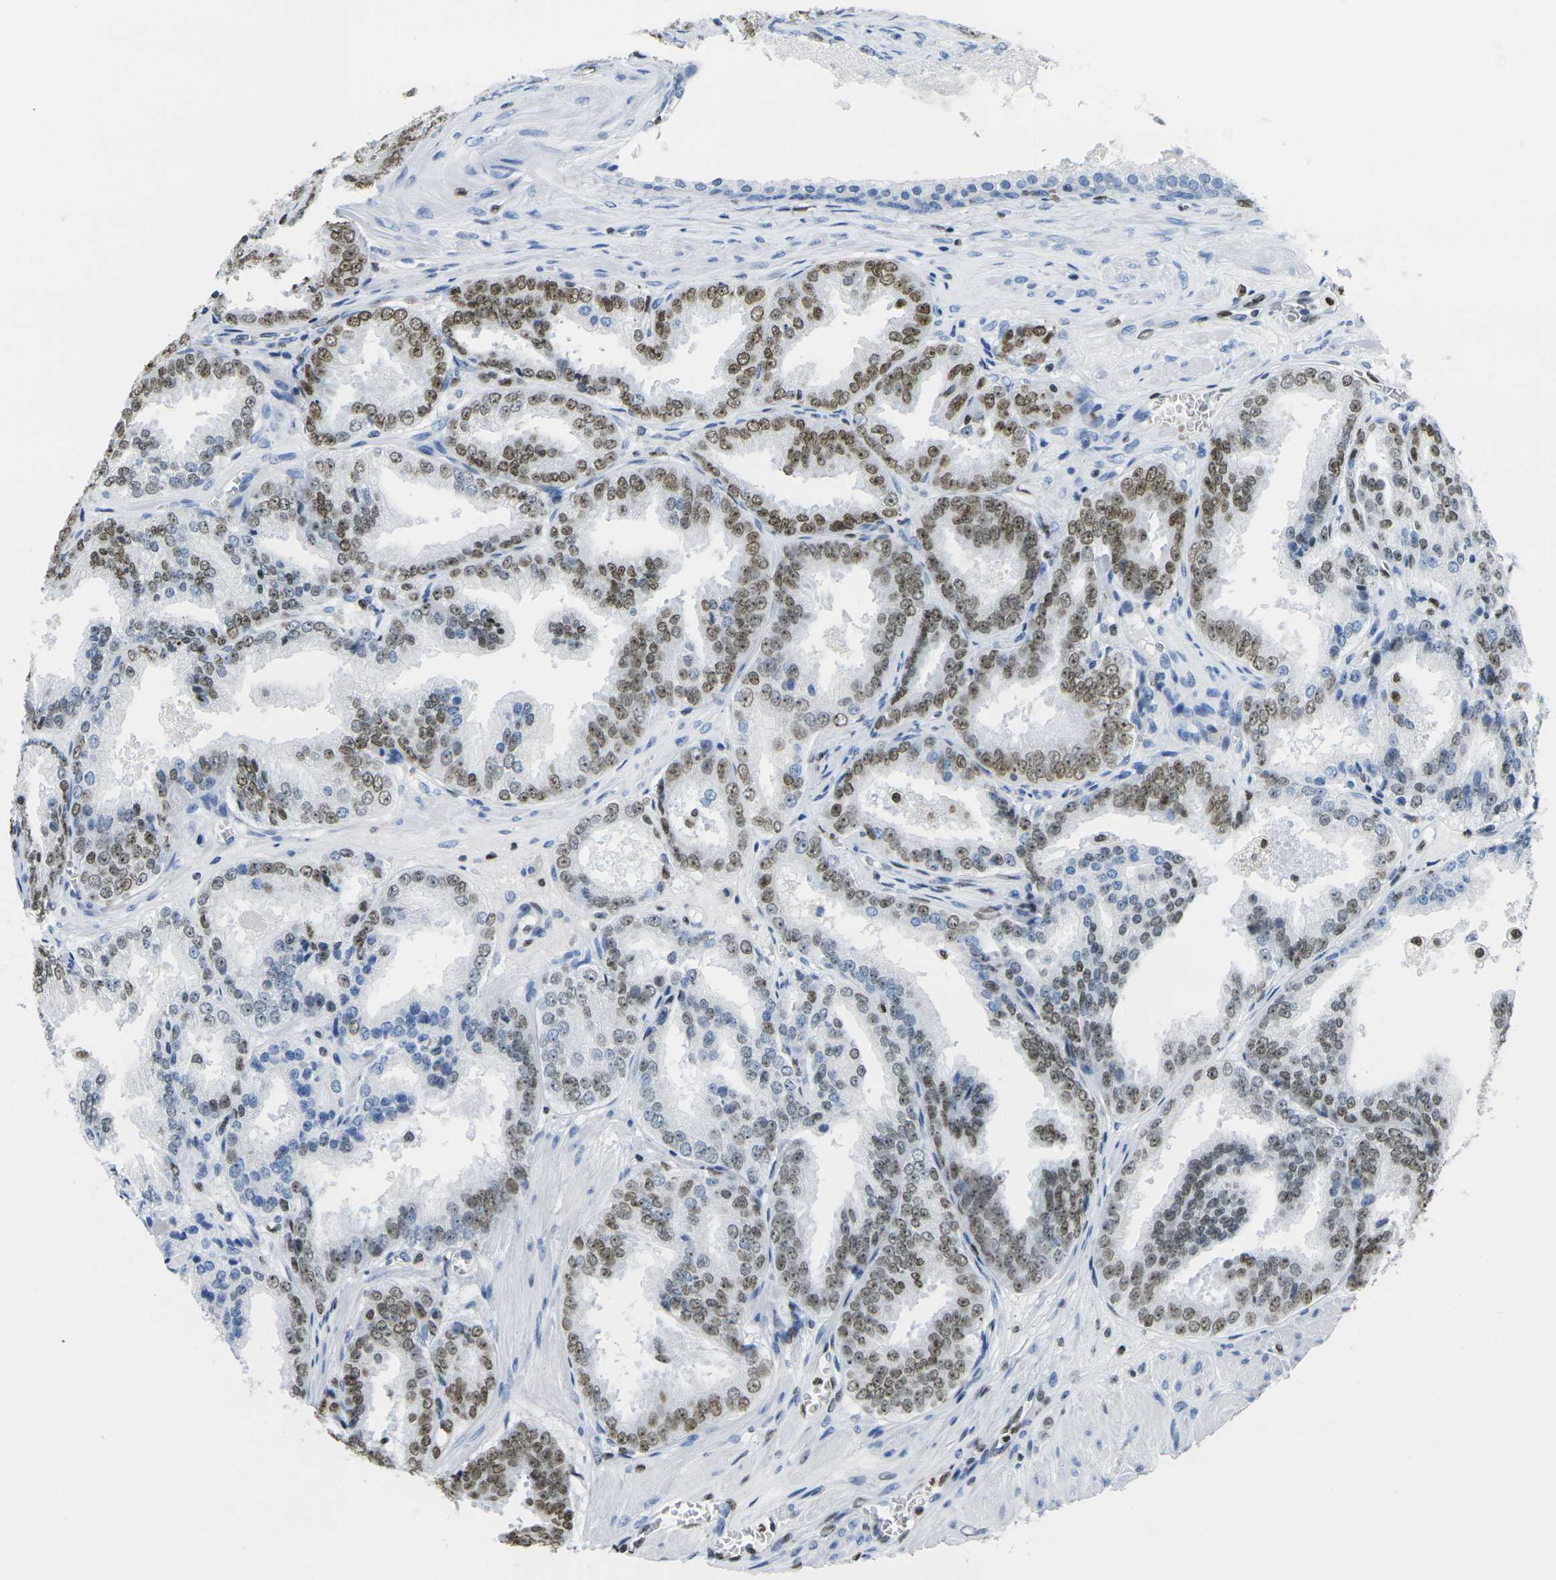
{"staining": {"intensity": "strong", "quantity": "25%-75%", "location": "nuclear"}, "tissue": "prostate cancer", "cell_type": "Tumor cells", "image_type": "cancer", "snomed": [{"axis": "morphology", "description": "Adenocarcinoma, High grade"}, {"axis": "topography", "description": "Prostate"}], "caption": "Prostate cancer stained with DAB immunohistochemistry demonstrates high levels of strong nuclear staining in approximately 25%-75% of tumor cells.", "gene": "DRAXIN", "patient": {"sex": "male", "age": 61}}